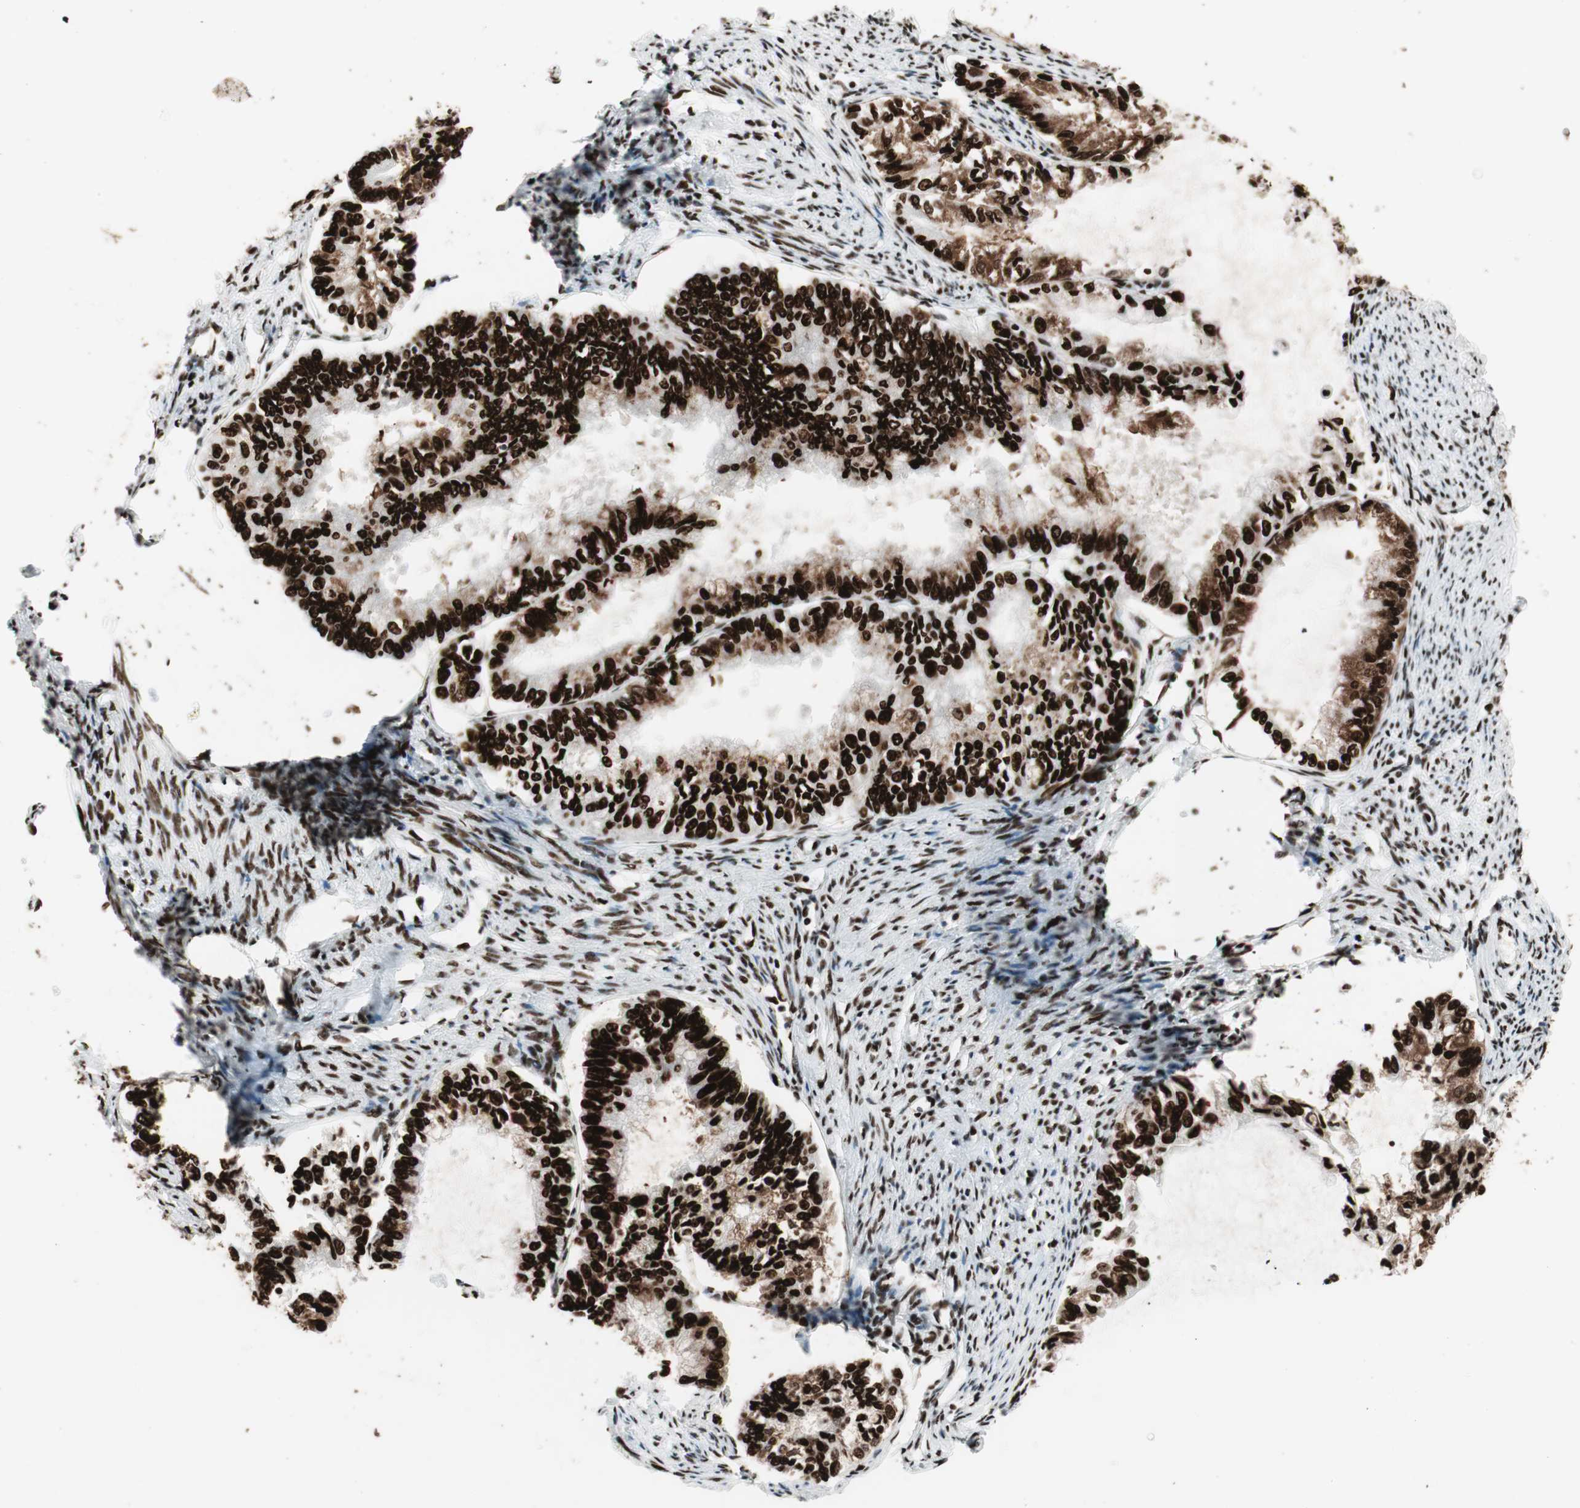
{"staining": {"intensity": "strong", "quantity": ">75%", "location": "cytoplasmic/membranous,nuclear"}, "tissue": "endometrial cancer", "cell_type": "Tumor cells", "image_type": "cancer", "snomed": [{"axis": "morphology", "description": "Adenocarcinoma, NOS"}, {"axis": "topography", "description": "Endometrium"}], "caption": "A micrograph of human adenocarcinoma (endometrial) stained for a protein exhibits strong cytoplasmic/membranous and nuclear brown staining in tumor cells.", "gene": "PSME3", "patient": {"sex": "female", "age": 86}}